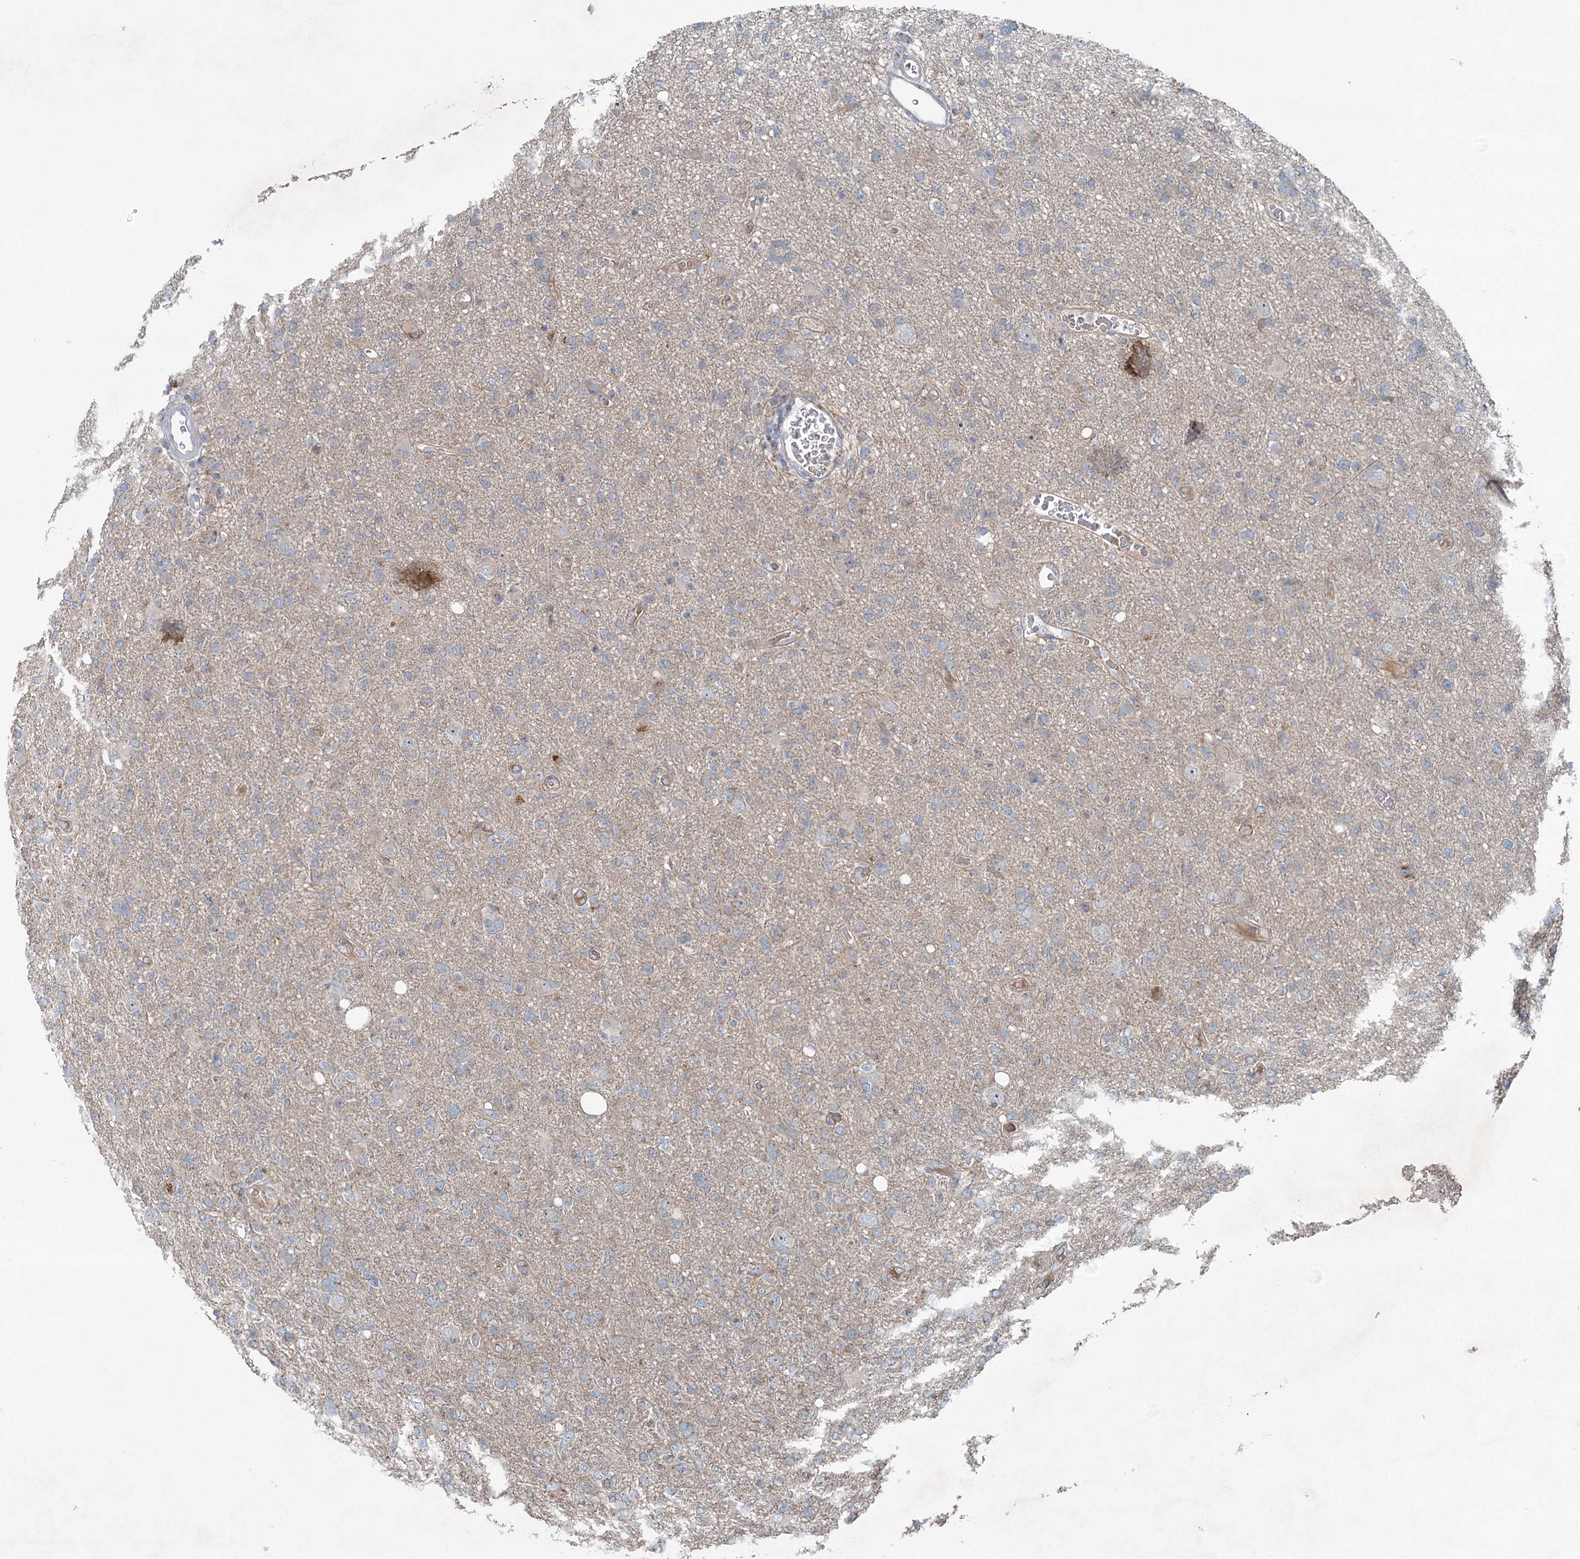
{"staining": {"intensity": "weak", "quantity": "25%-75%", "location": "cytoplasmic/membranous"}, "tissue": "glioma", "cell_type": "Tumor cells", "image_type": "cancer", "snomed": [{"axis": "morphology", "description": "Glioma, malignant, High grade"}, {"axis": "topography", "description": "Brain"}], "caption": "Protein staining of malignant high-grade glioma tissue displays weak cytoplasmic/membranous expression in about 25%-75% of tumor cells.", "gene": "CHCHD5", "patient": {"sex": "female", "age": 57}}